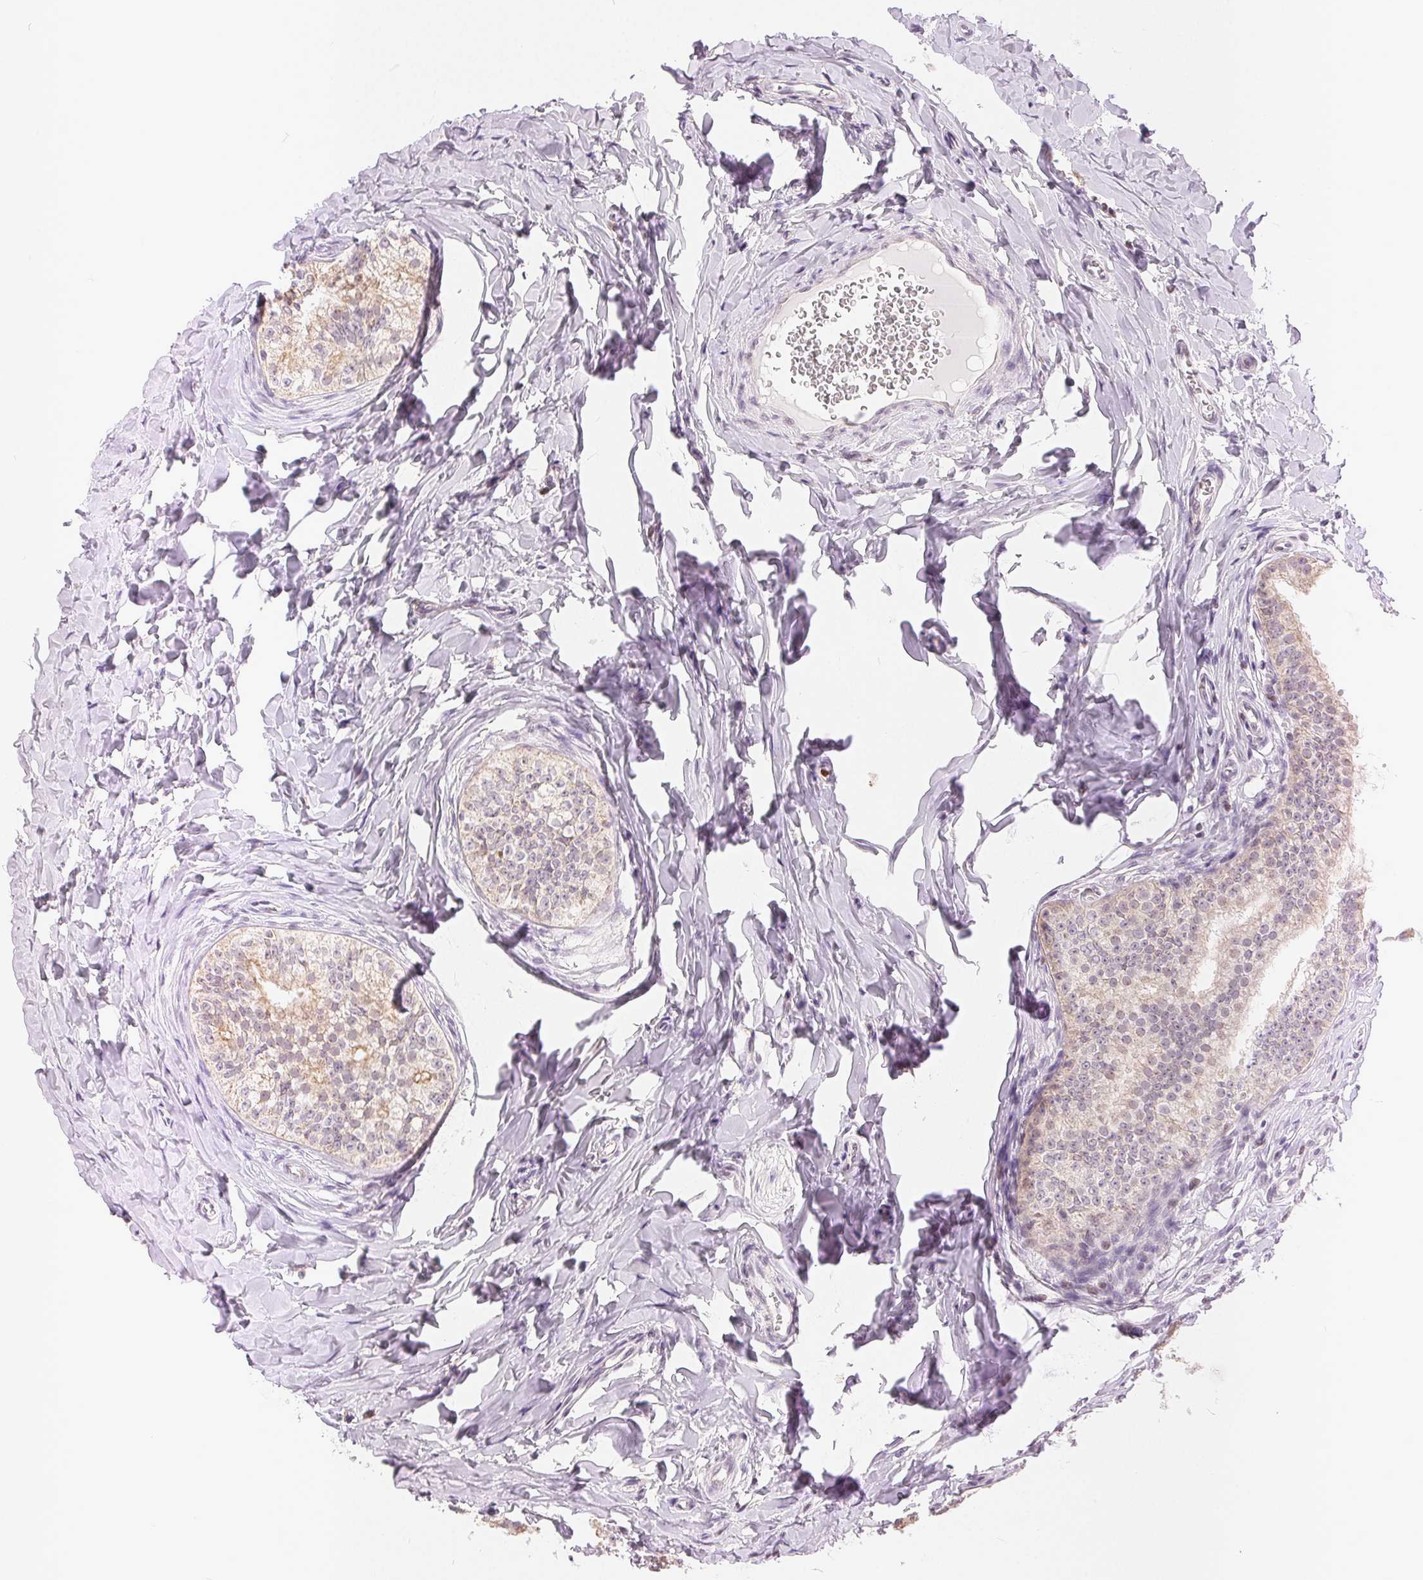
{"staining": {"intensity": "weak", "quantity": "<25%", "location": "cytoplasmic/membranous"}, "tissue": "epididymis", "cell_type": "Glandular cells", "image_type": "normal", "snomed": [{"axis": "morphology", "description": "Normal tissue, NOS"}, {"axis": "topography", "description": "Epididymis"}], "caption": "The image reveals no significant staining in glandular cells of epididymis.", "gene": "POU2F2", "patient": {"sex": "male", "age": 24}}